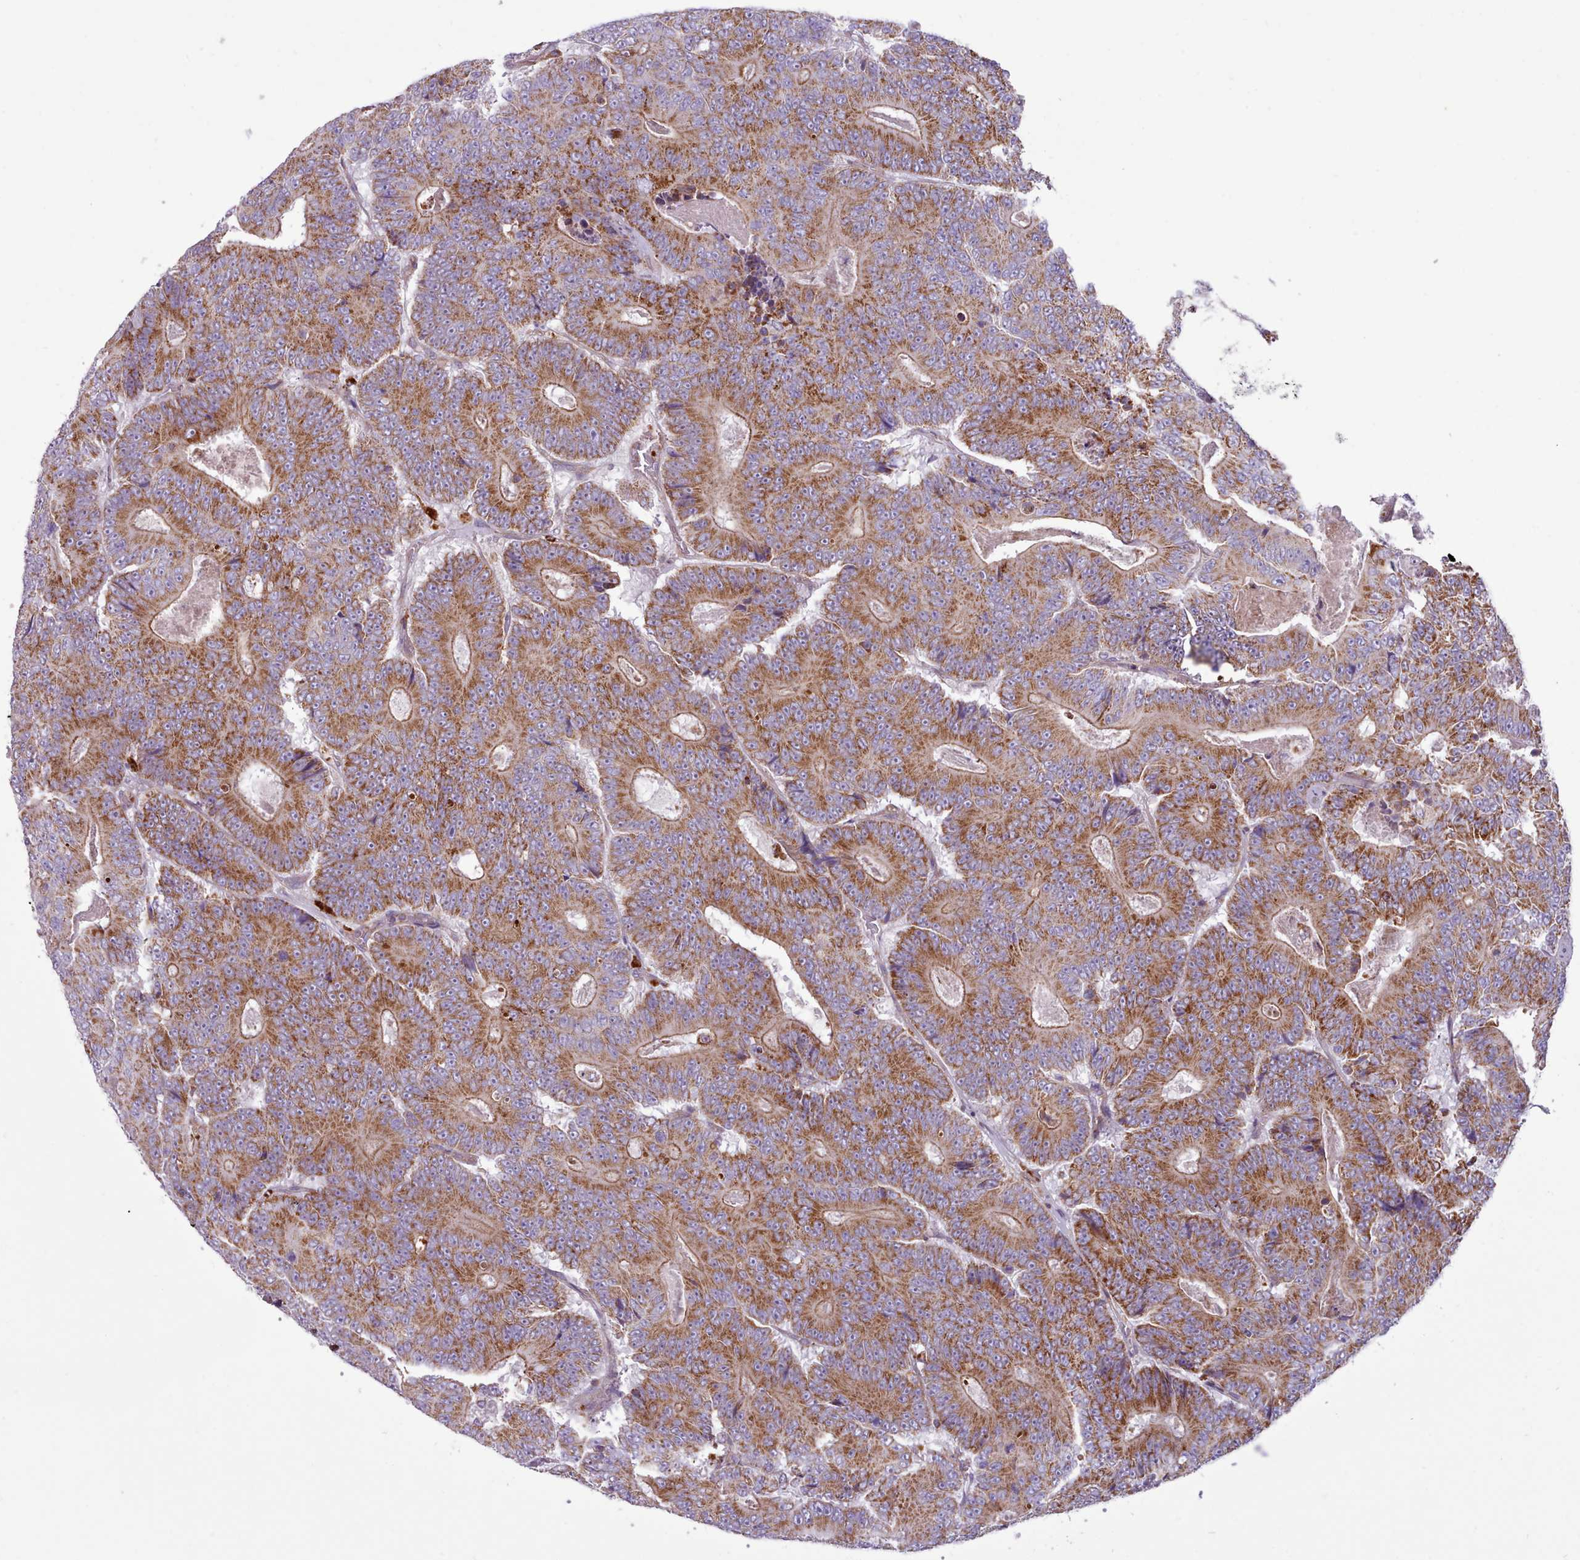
{"staining": {"intensity": "moderate", "quantity": ">75%", "location": "cytoplasmic/membranous"}, "tissue": "colorectal cancer", "cell_type": "Tumor cells", "image_type": "cancer", "snomed": [{"axis": "morphology", "description": "Adenocarcinoma, NOS"}, {"axis": "topography", "description": "Colon"}], "caption": "Human colorectal adenocarcinoma stained with a brown dye reveals moderate cytoplasmic/membranous positive expression in approximately >75% of tumor cells.", "gene": "TENT4B", "patient": {"sex": "male", "age": 83}}